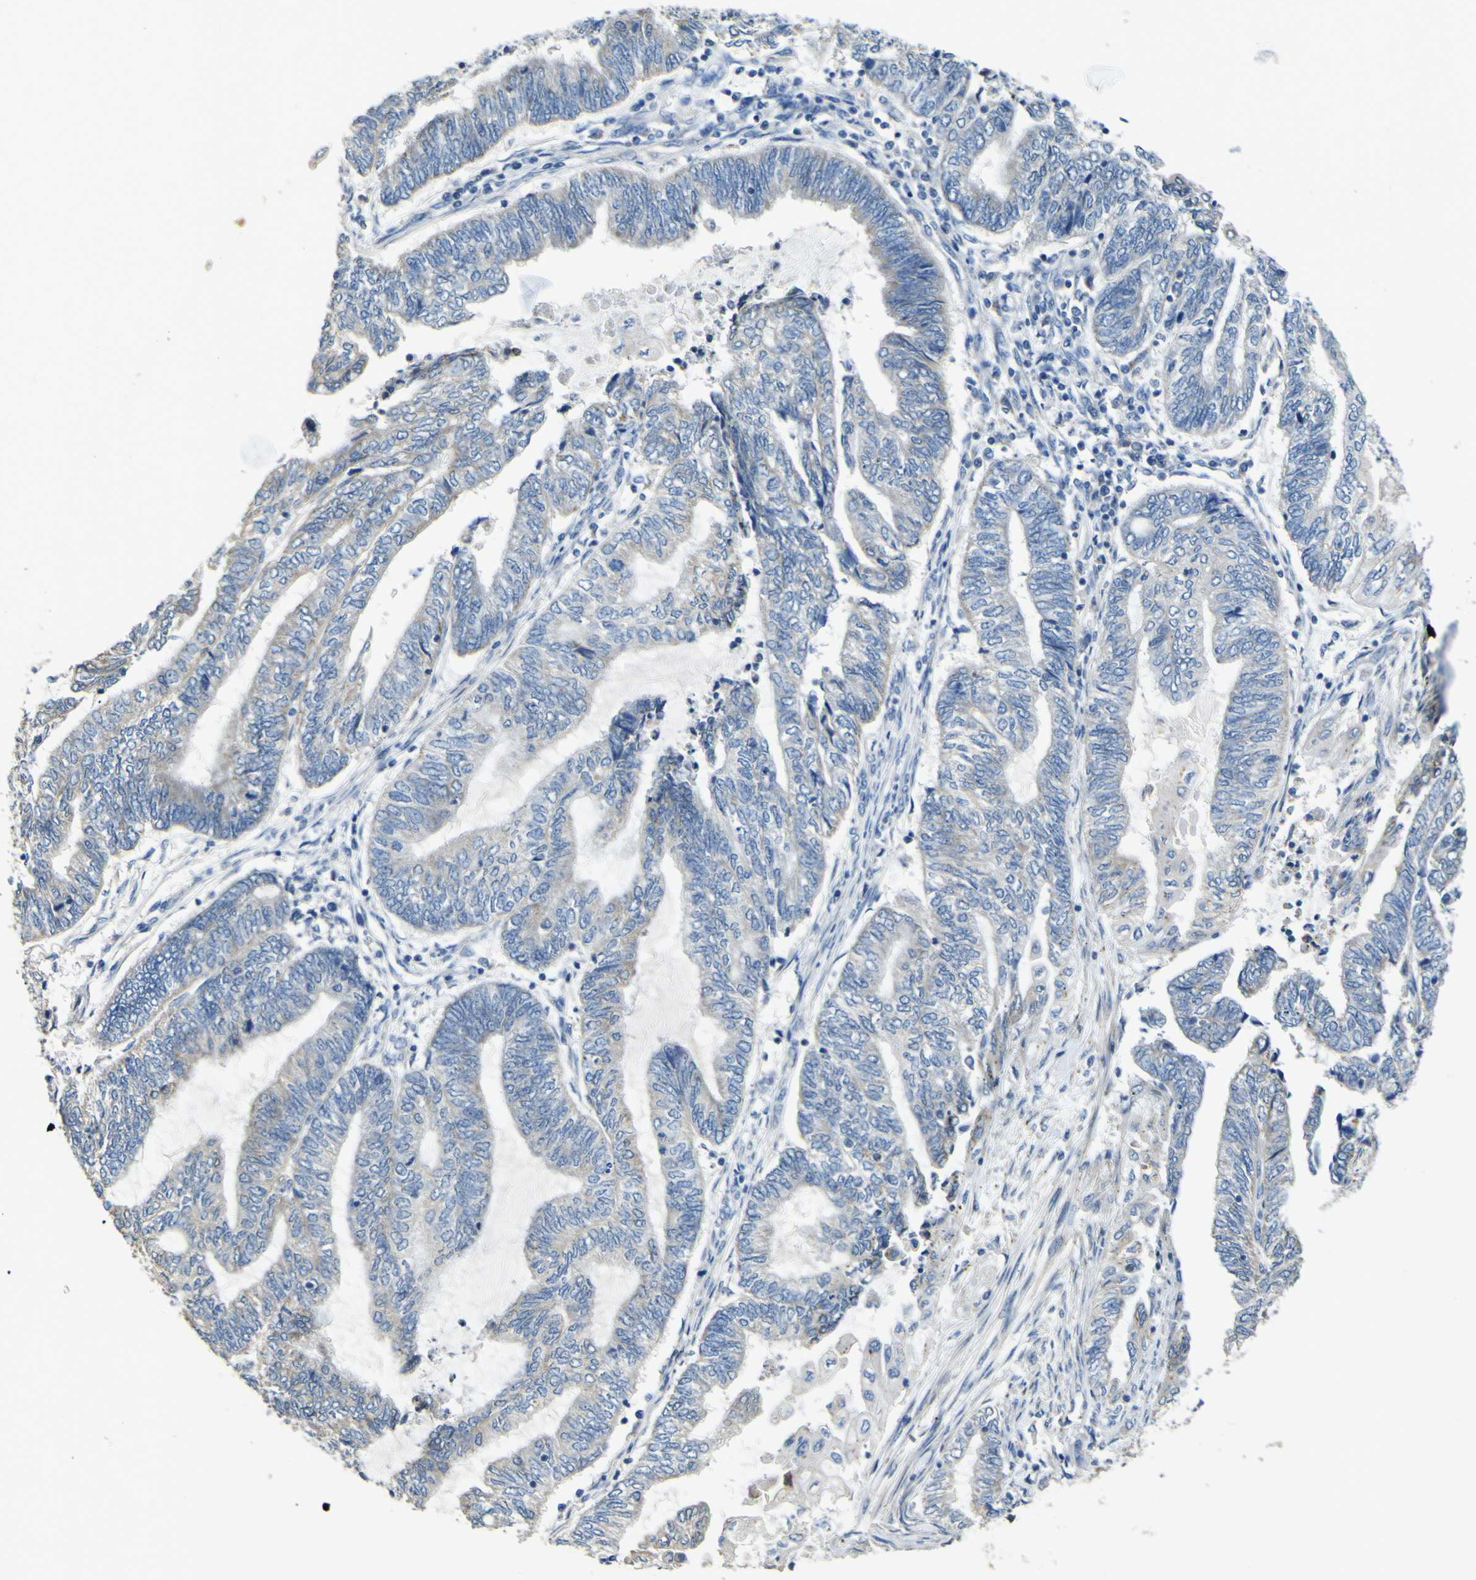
{"staining": {"intensity": "weak", "quantity": "<25%", "location": "cytoplasmic/membranous"}, "tissue": "endometrial cancer", "cell_type": "Tumor cells", "image_type": "cancer", "snomed": [{"axis": "morphology", "description": "Adenocarcinoma, NOS"}, {"axis": "topography", "description": "Uterus"}, {"axis": "topography", "description": "Endometrium"}], "caption": "There is no significant staining in tumor cells of endometrial cancer (adenocarcinoma).", "gene": "ALDH18A1", "patient": {"sex": "female", "age": 70}}